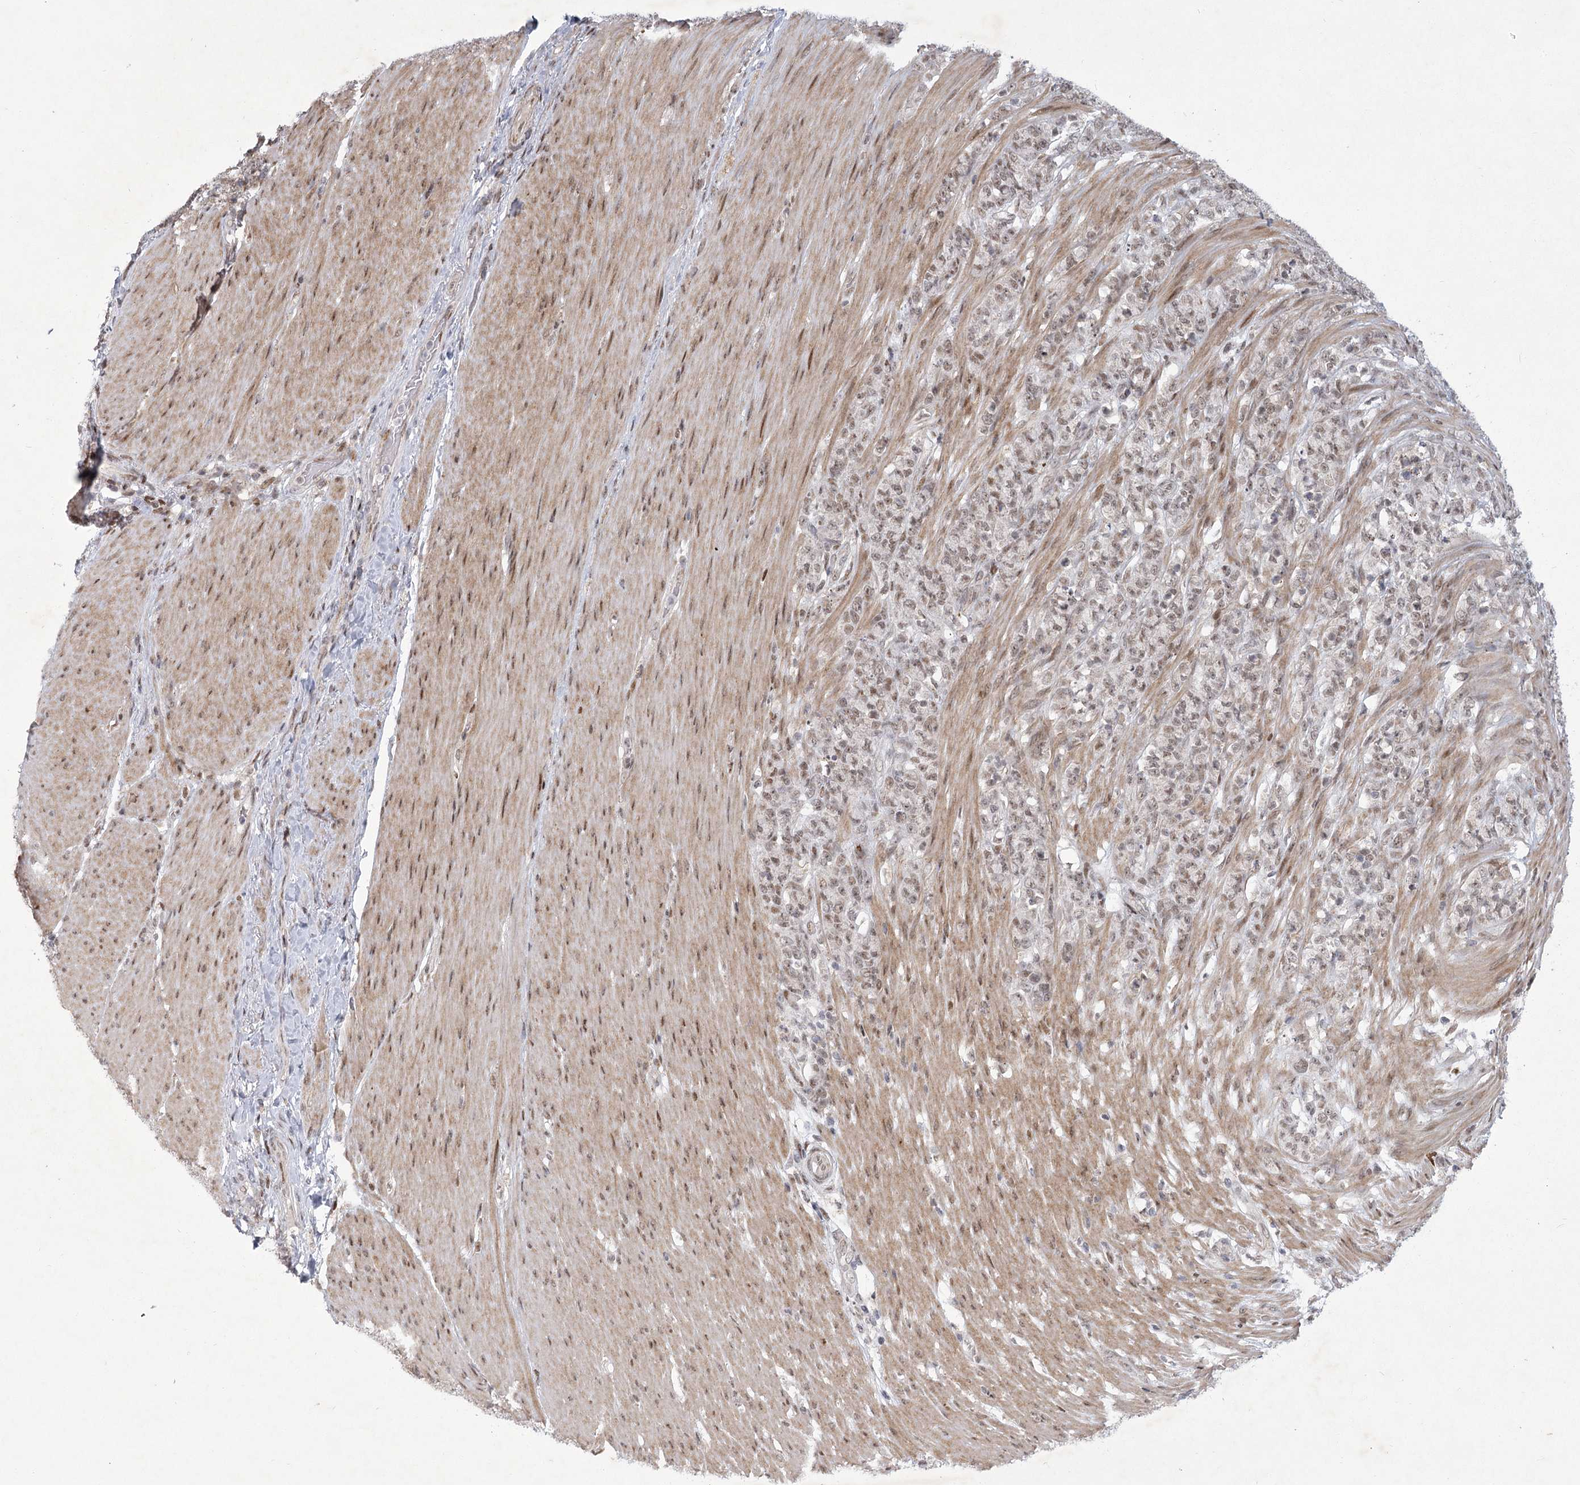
{"staining": {"intensity": "weak", "quantity": ">75%", "location": "nuclear"}, "tissue": "stomach cancer", "cell_type": "Tumor cells", "image_type": "cancer", "snomed": [{"axis": "morphology", "description": "Adenocarcinoma, NOS"}, {"axis": "topography", "description": "Stomach"}], "caption": "Immunohistochemical staining of human stomach cancer displays low levels of weak nuclear expression in approximately >75% of tumor cells.", "gene": "CIB4", "patient": {"sex": "female", "age": 79}}